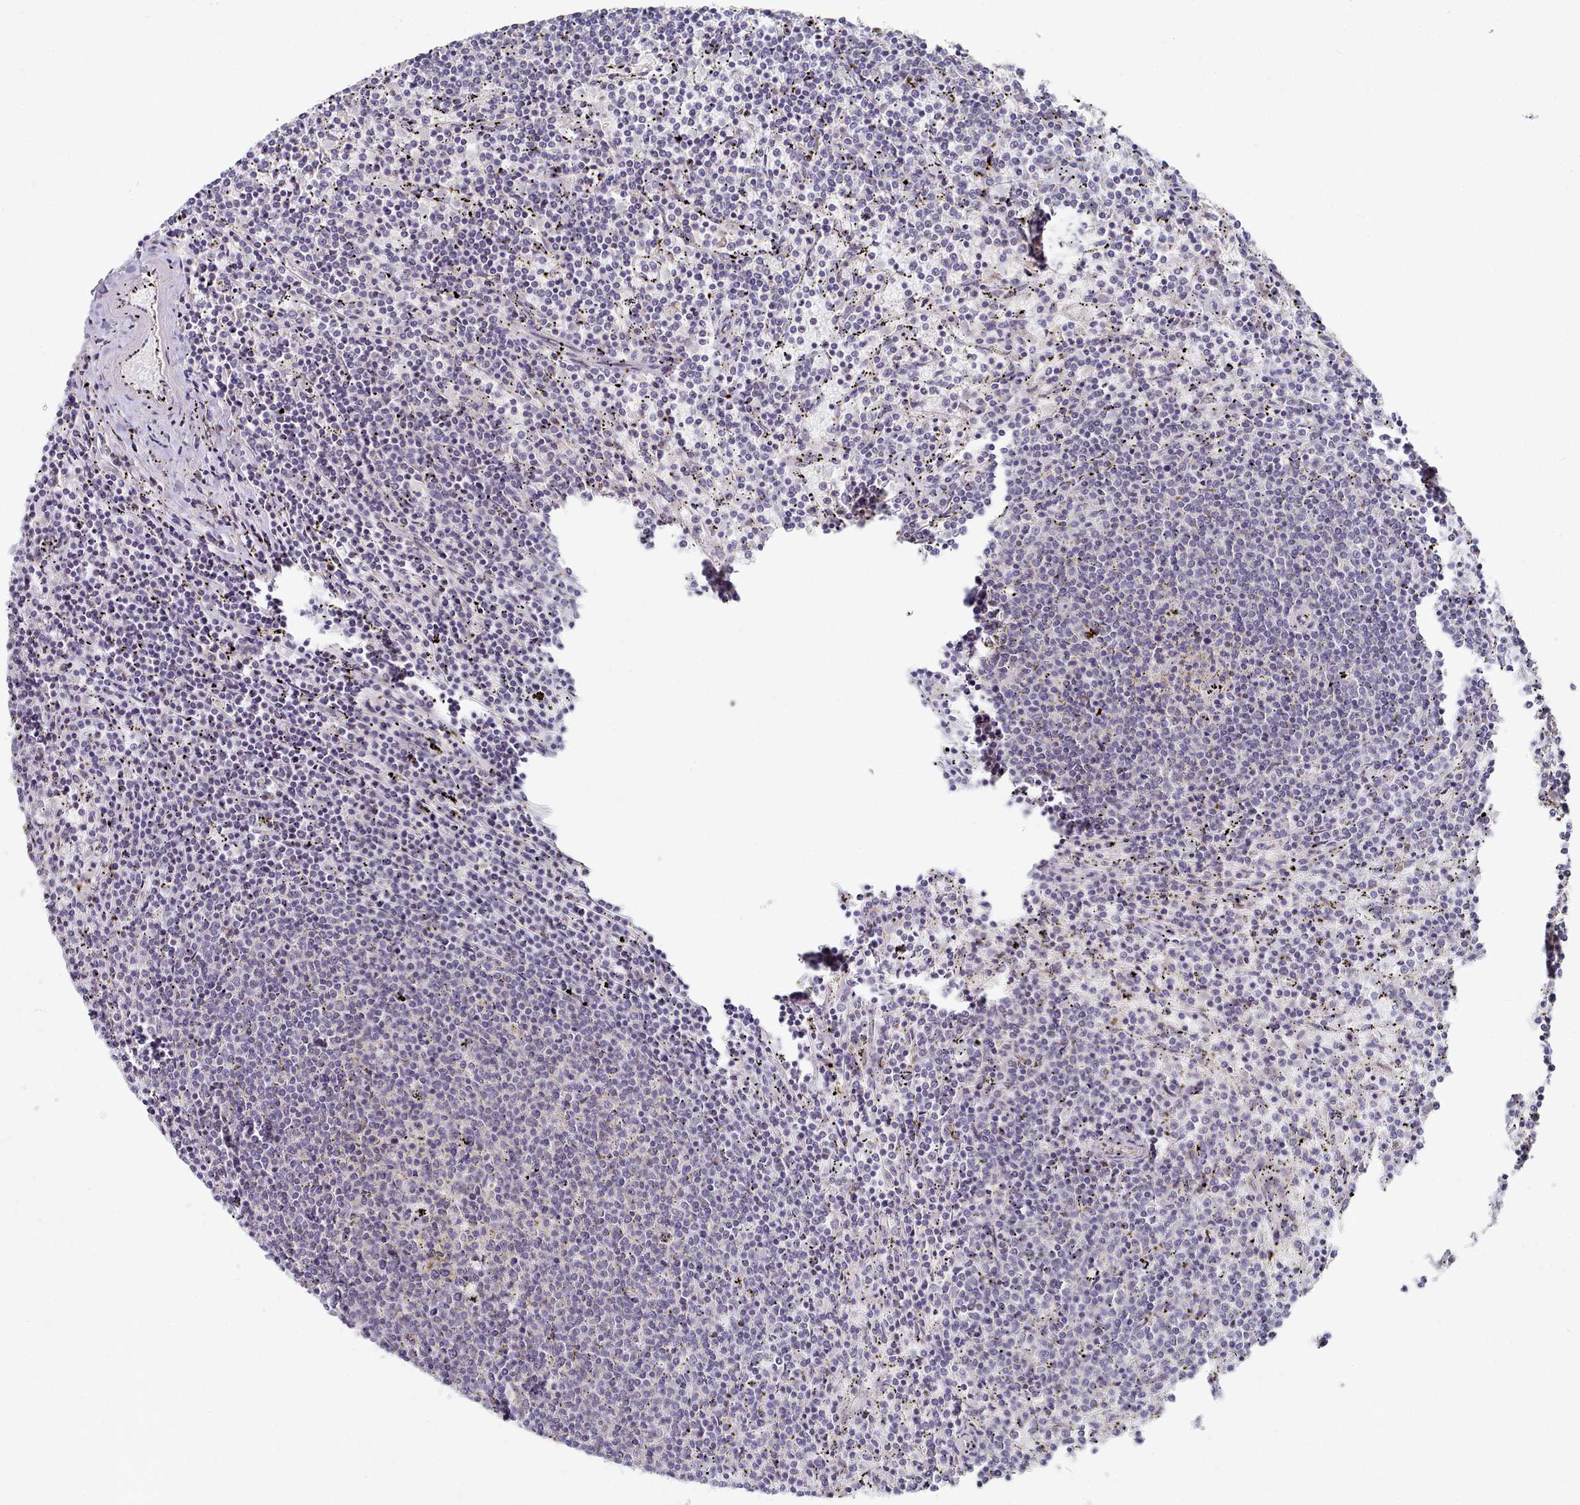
{"staining": {"intensity": "negative", "quantity": "none", "location": "none"}, "tissue": "lymphoma", "cell_type": "Tumor cells", "image_type": "cancer", "snomed": [{"axis": "morphology", "description": "Malignant lymphoma, non-Hodgkin's type, Low grade"}, {"axis": "topography", "description": "Spleen"}], "caption": "Immunohistochemical staining of low-grade malignant lymphoma, non-Hodgkin's type exhibits no significant staining in tumor cells.", "gene": "TYW1B", "patient": {"sex": "female", "age": 50}}